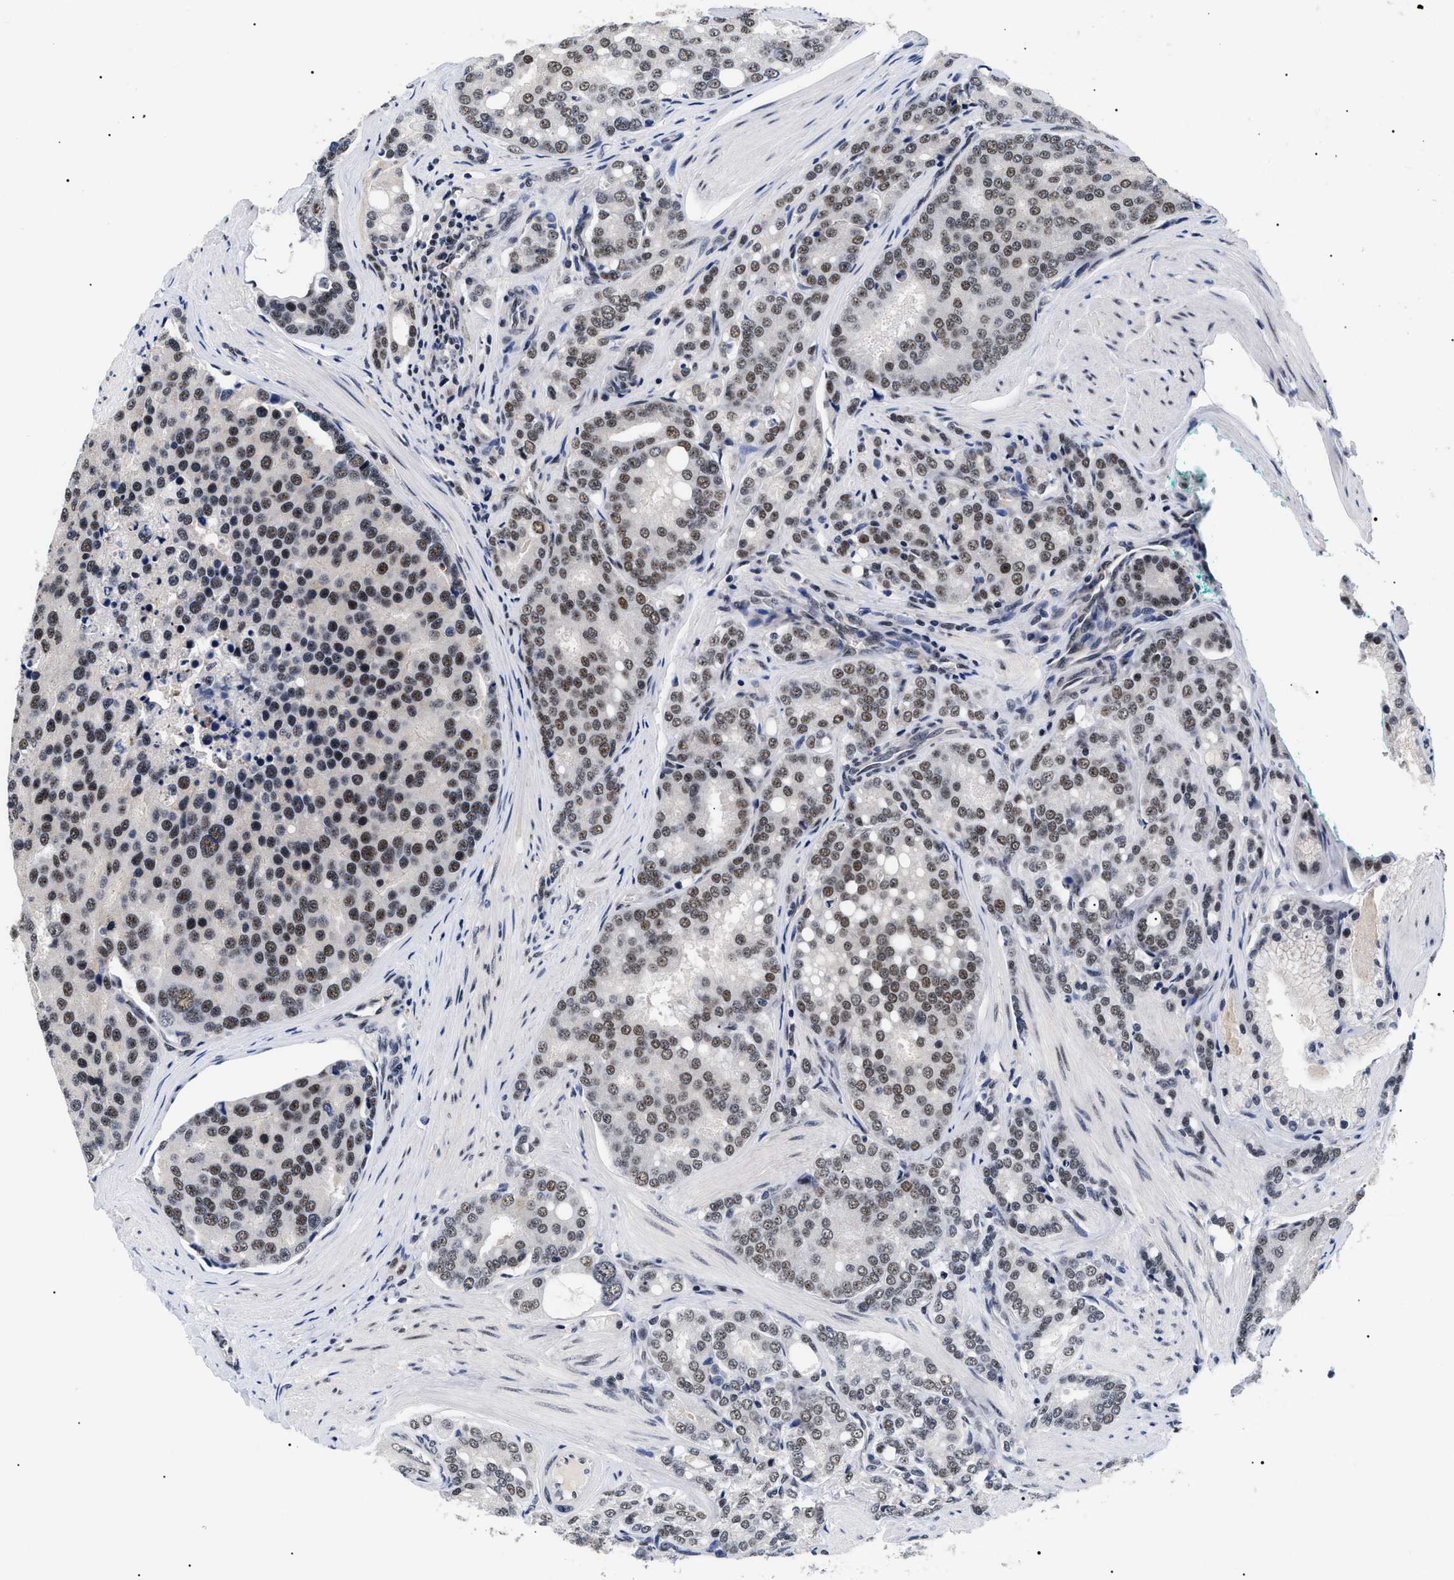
{"staining": {"intensity": "moderate", "quantity": "25%-75%", "location": "nuclear"}, "tissue": "prostate cancer", "cell_type": "Tumor cells", "image_type": "cancer", "snomed": [{"axis": "morphology", "description": "Adenocarcinoma, High grade"}, {"axis": "topography", "description": "Prostate"}], "caption": "High-magnification brightfield microscopy of prostate cancer stained with DAB (brown) and counterstained with hematoxylin (blue). tumor cells exhibit moderate nuclear expression is appreciated in approximately25%-75% of cells.", "gene": "CAAP1", "patient": {"sex": "male", "age": 50}}